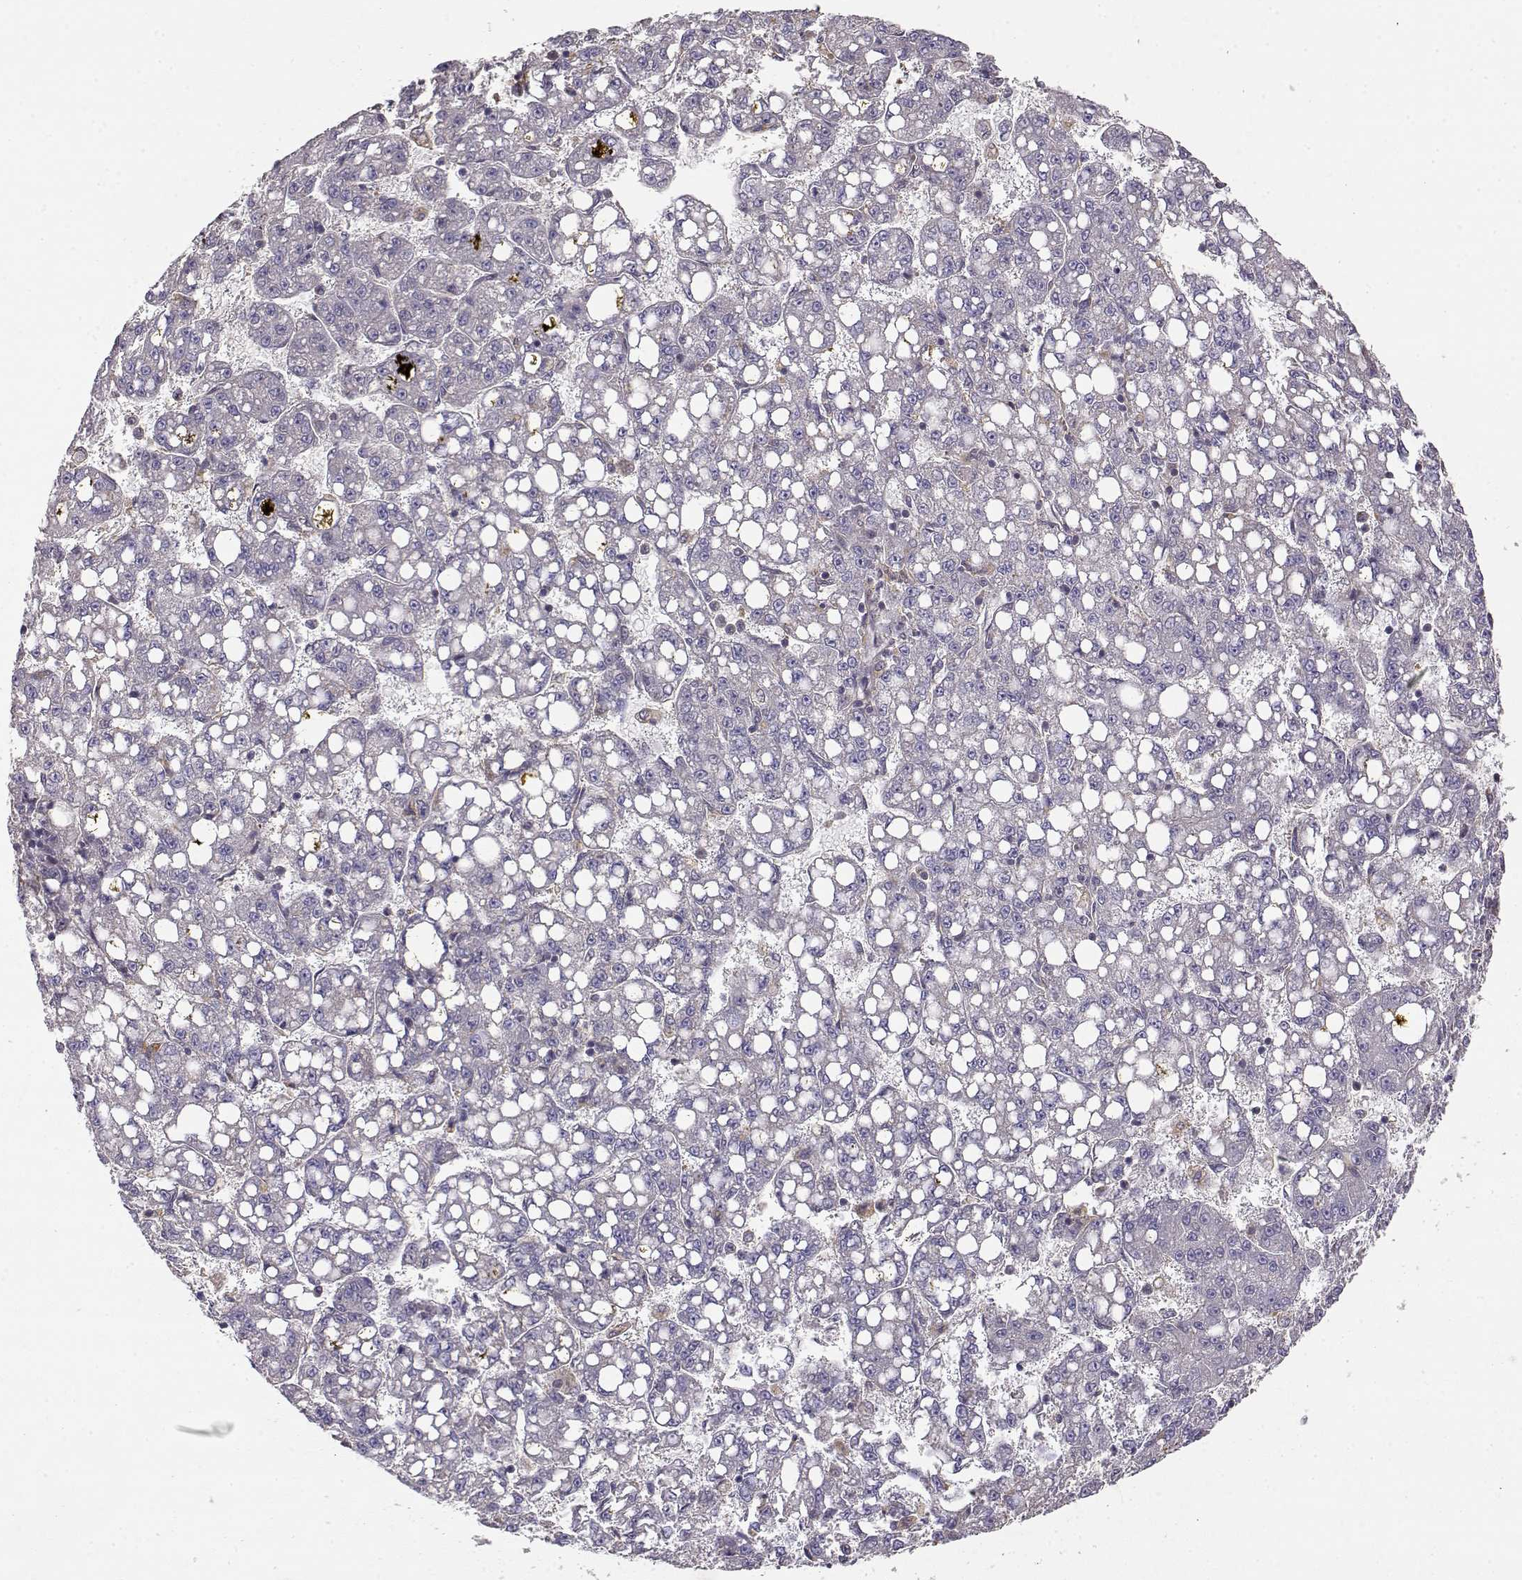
{"staining": {"intensity": "negative", "quantity": "none", "location": "none"}, "tissue": "liver cancer", "cell_type": "Tumor cells", "image_type": "cancer", "snomed": [{"axis": "morphology", "description": "Carcinoma, Hepatocellular, NOS"}, {"axis": "topography", "description": "Liver"}], "caption": "There is no significant positivity in tumor cells of liver hepatocellular carcinoma.", "gene": "CRIM1", "patient": {"sex": "female", "age": 65}}